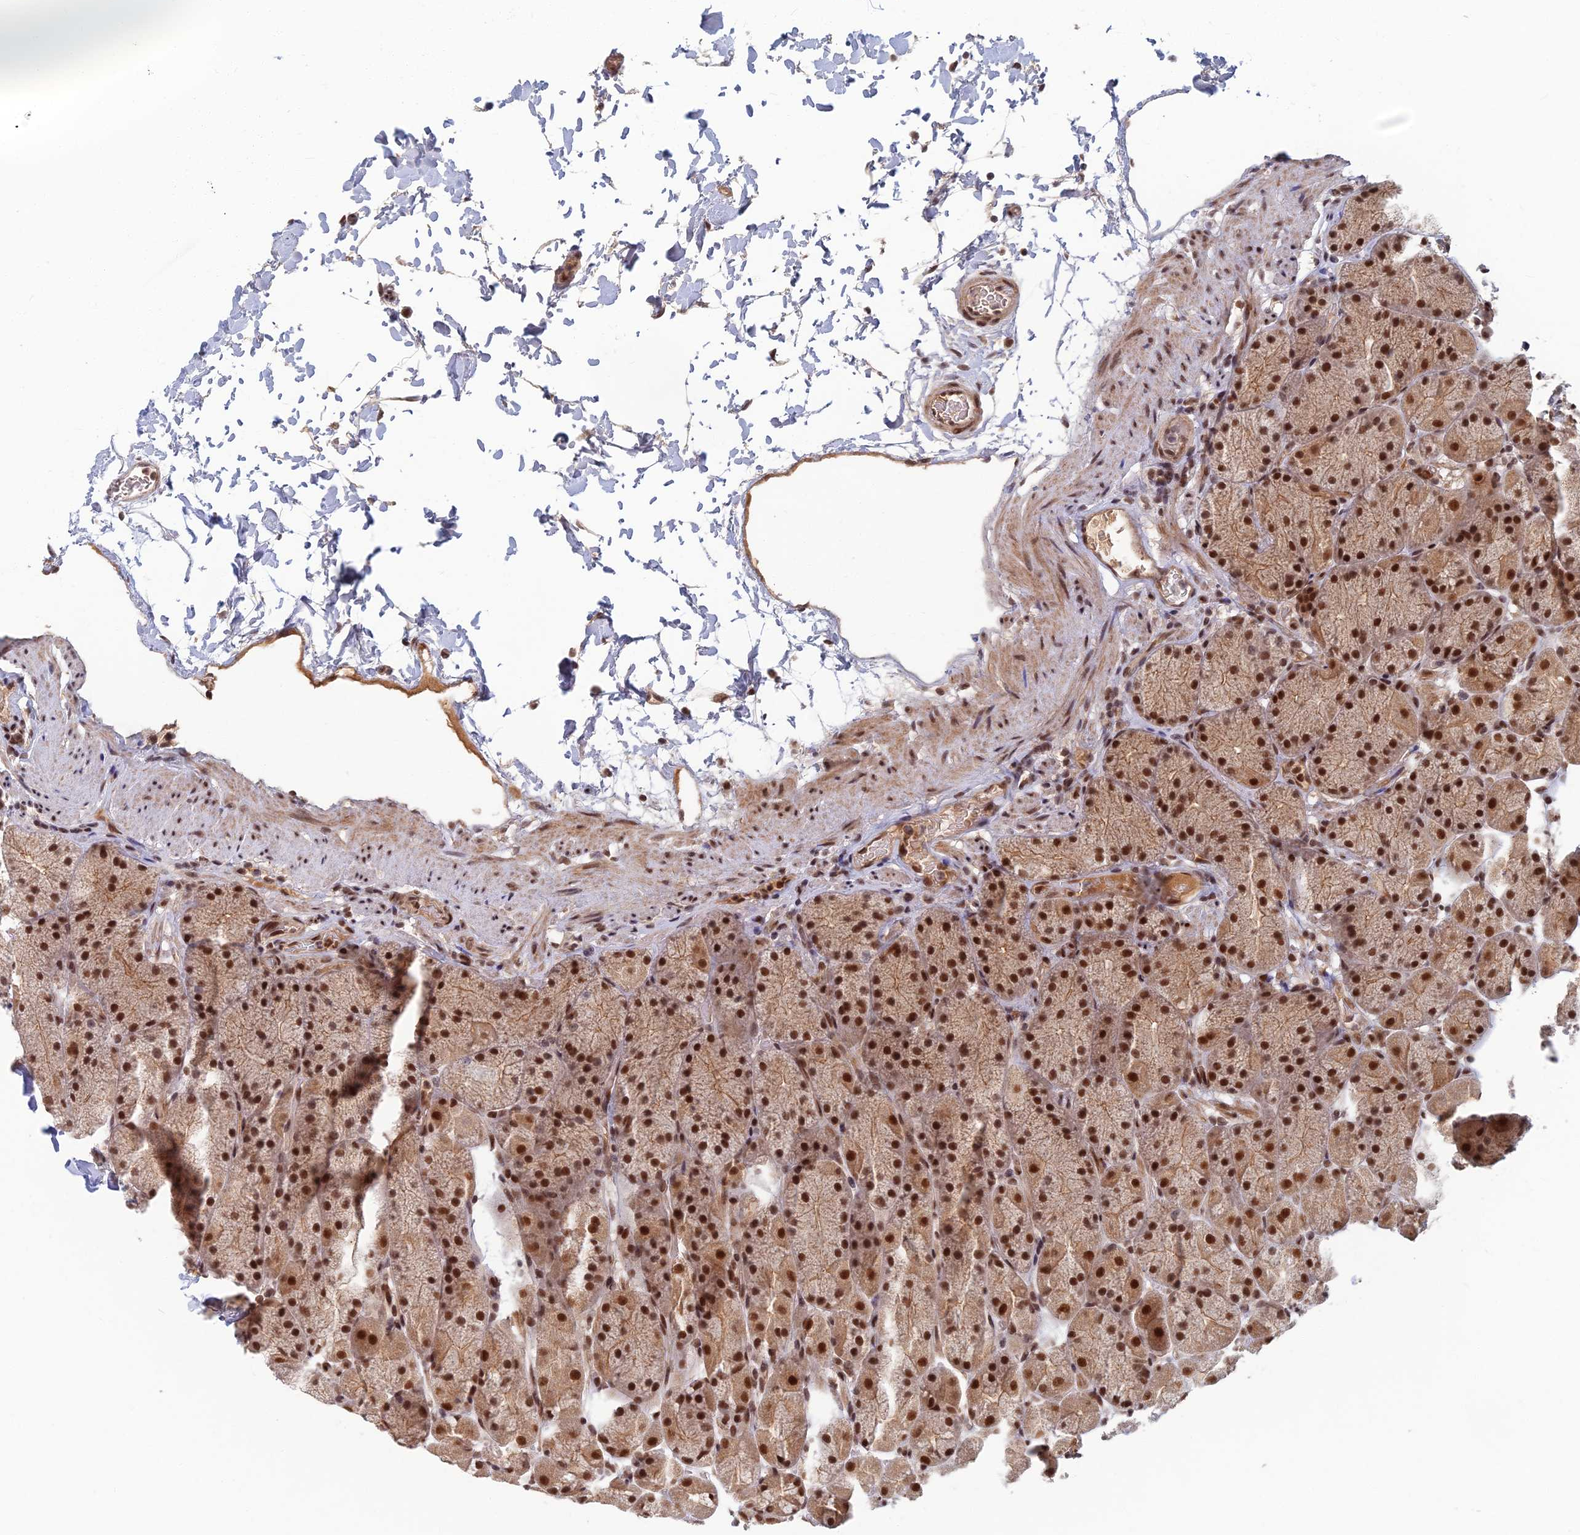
{"staining": {"intensity": "strong", "quantity": ">75%", "location": "cytoplasmic/membranous,nuclear"}, "tissue": "stomach", "cell_type": "Glandular cells", "image_type": "normal", "snomed": [{"axis": "morphology", "description": "Normal tissue, NOS"}, {"axis": "topography", "description": "Stomach, upper"}, {"axis": "topography", "description": "Stomach, lower"}], "caption": "Brown immunohistochemical staining in normal stomach demonstrates strong cytoplasmic/membranous,nuclear positivity in about >75% of glandular cells.", "gene": "TCEA2", "patient": {"sex": "male", "age": 67}}